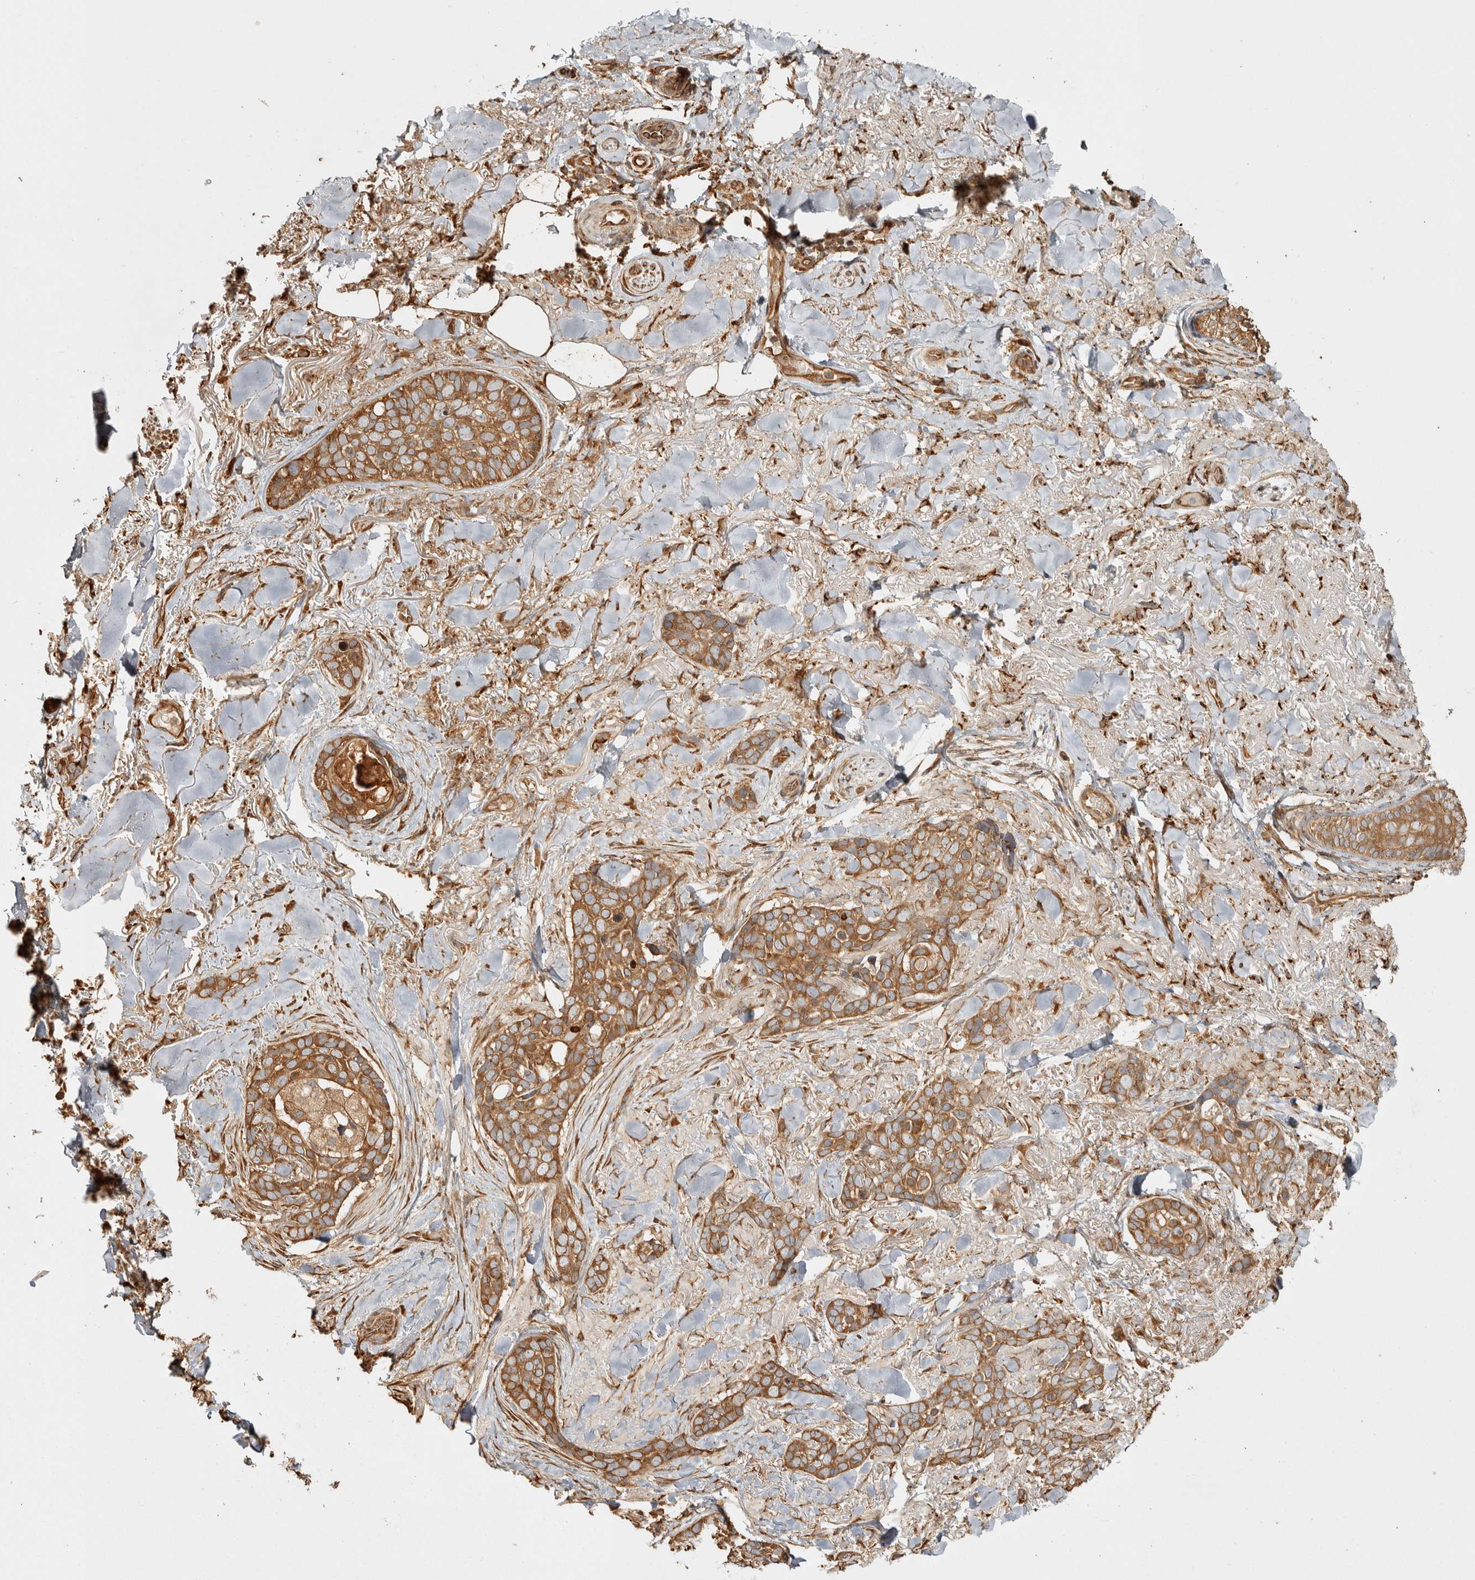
{"staining": {"intensity": "moderate", "quantity": ">75%", "location": "cytoplasmic/membranous"}, "tissue": "skin cancer", "cell_type": "Tumor cells", "image_type": "cancer", "snomed": [{"axis": "morphology", "description": "Squamous cell carcinoma, NOS"}, {"axis": "topography", "description": "Skin"}], "caption": "Squamous cell carcinoma (skin) stained with DAB (3,3'-diaminobenzidine) immunohistochemistry (IHC) demonstrates medium levels of moderate cytoplasmic/membranous expression in approximately >75% of tumor cells.", "gene": "CAMSAP2", "patient": {"sex": "male", "age": 74}}